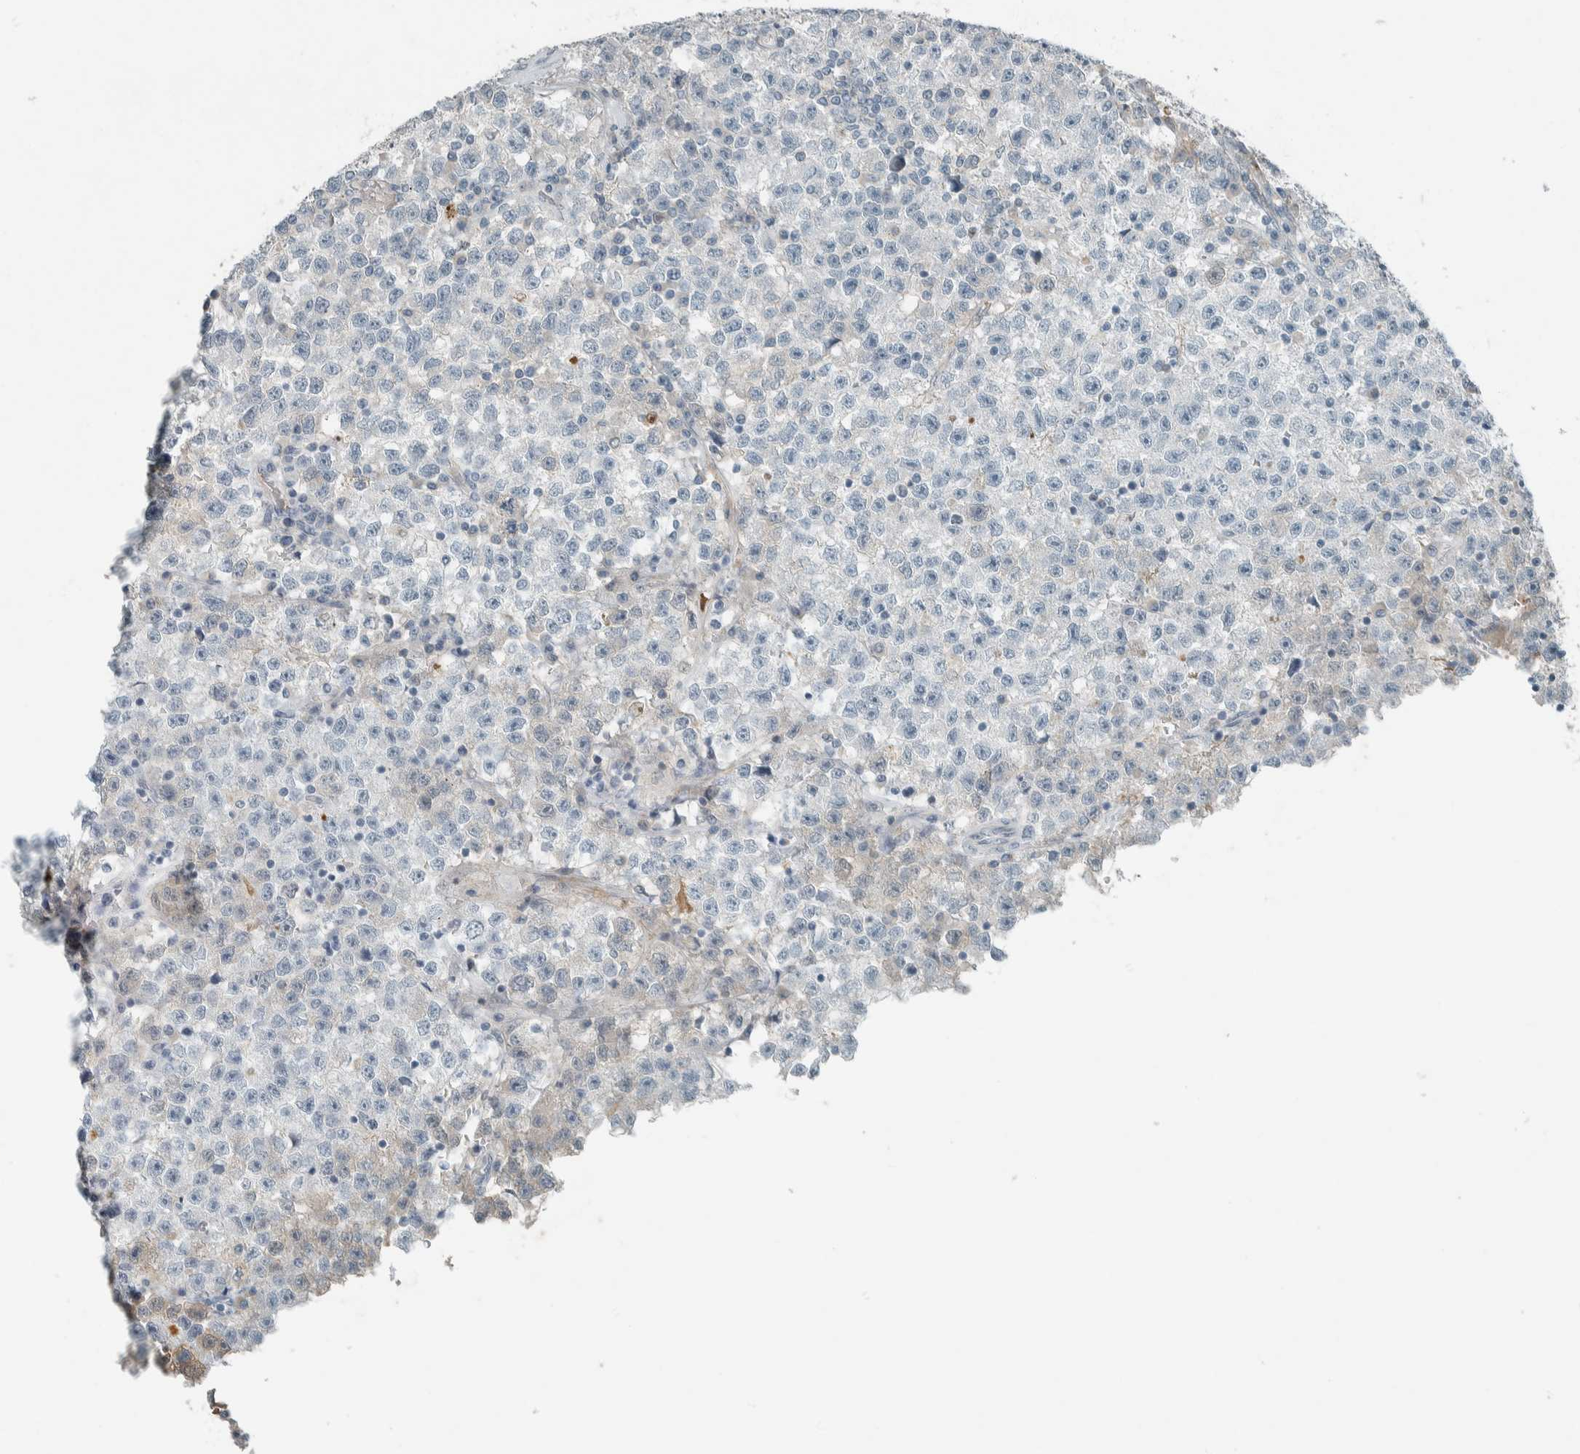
{"staining": {"intensity": "negative", "quantity": "none", "location": "none"}, "tissue": "testis cancer", "cell_type": "Tumor cells", "image_type": "cancer", "snomed": [{"axis": "morphology", "description": "Seminoma, NOS"}, {"axis": "topography", "description": "Testis"}], "caption": "DAB immunohistochemical staining of human testis cancer exhibits no significant expression in tumor cells. (Brightfield microscopy of DAB IHC at high magnification).", "gene": "CERCAM", "patient": {"sex": "male", "age": 22}}